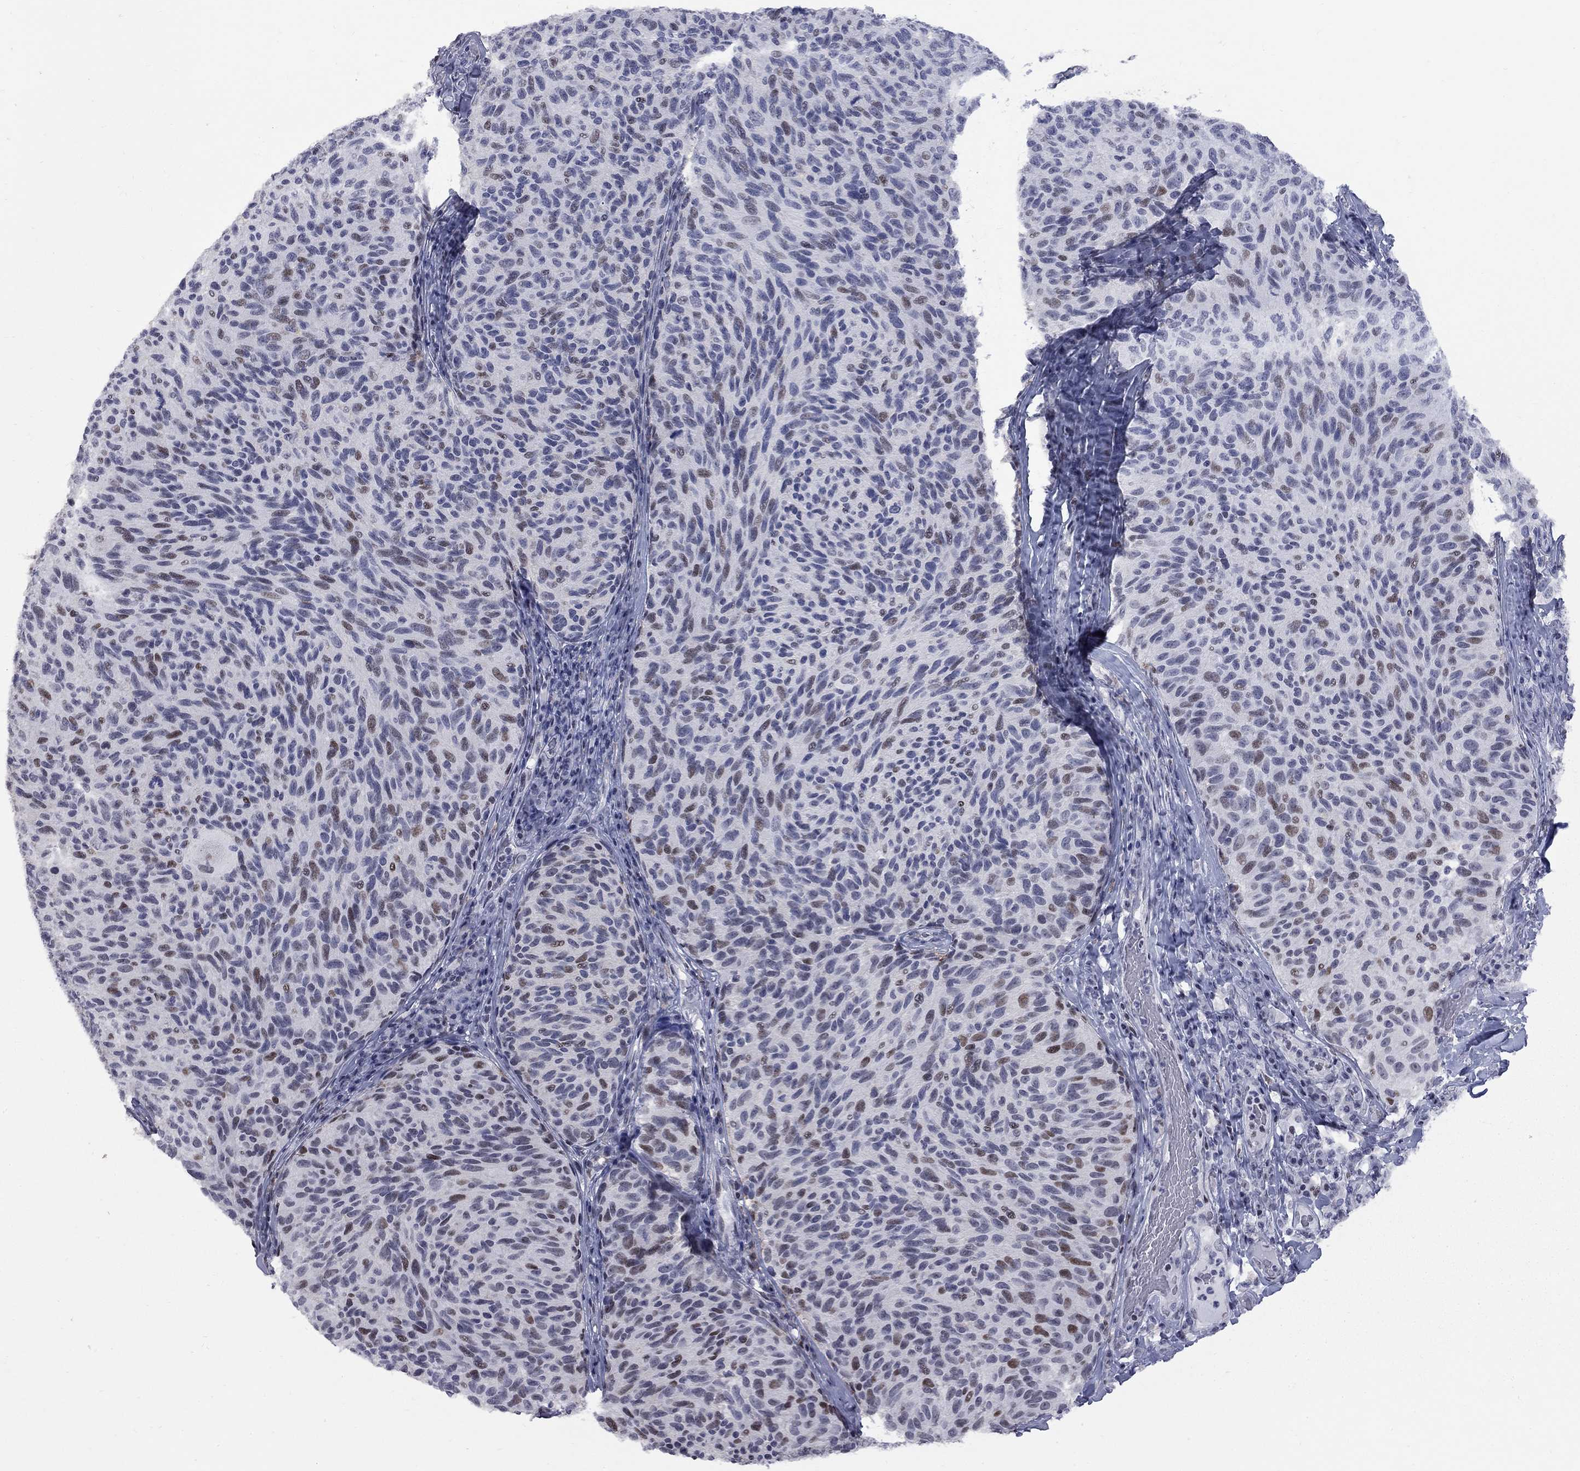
{"staining": {"intensity": "moderate", "quantity": "<25%", "location": "nuclear"}, "tissue": "melanoma", "cell_type": "Tumor cells", "image_type": "cancer", "snomed": [{"axis": "morphology", "description": "Malignant melanoma, NOS"}, {"axis": "topography", "description": "Skin"}], "caption": "Malignant melanoma stained with a brown dye exhibits moderate nuclear positive expression in about <25% of tumor cells.", "gene": "ZNF154", "patient": {"sex": "female", "age": 73}}